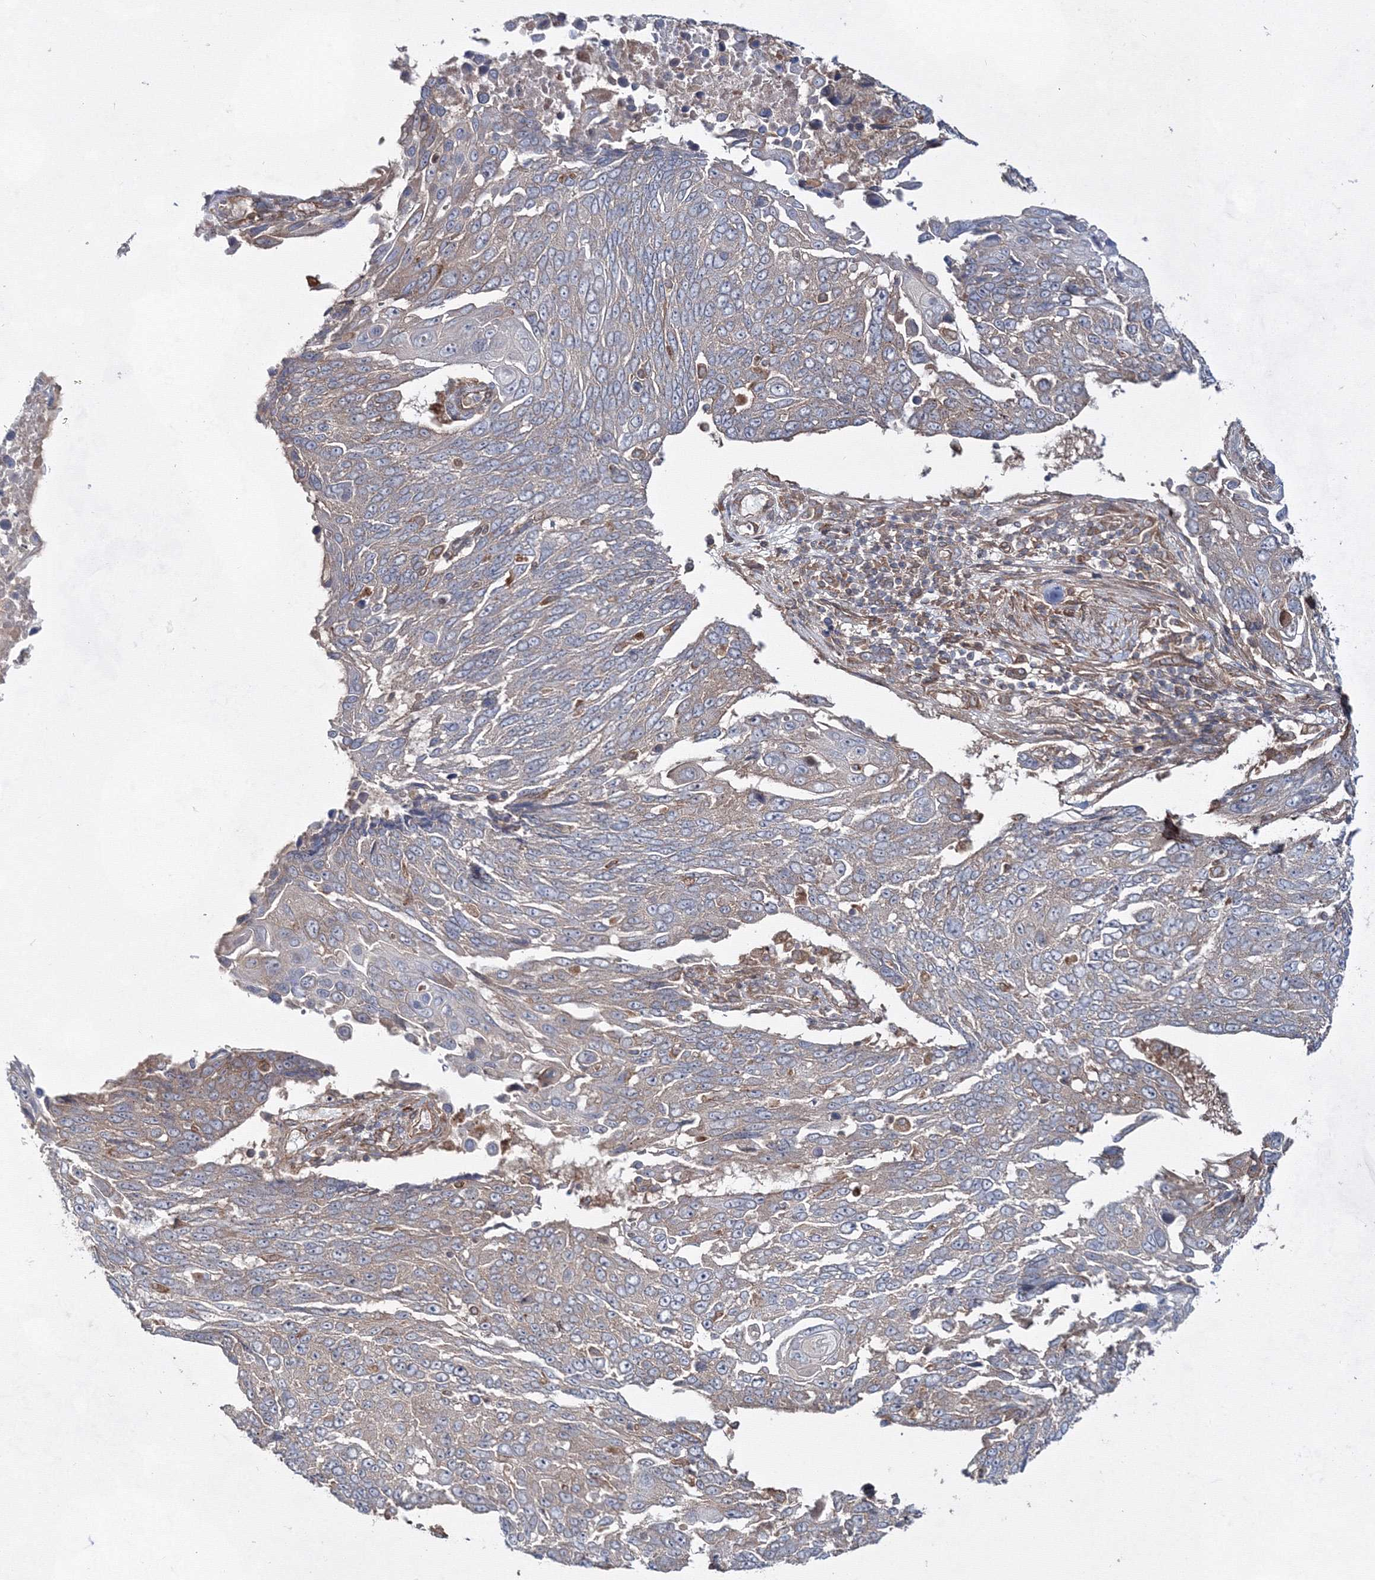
{"staining": {"intensity": "weak", "quantity": "<25%", "location": "cytoplasmic/membranous"}, "tissue": "lung cancer", "cell_type": "Tumor cells", "image_type": "cancer", "snomed": [{"axis": "morphology", "description": "Squamous cell carcinoma, NOS"}, {"axis": "topography", "description": "Lung"}], "caption": "A photomicrograph of squamous cell carcinoma (lung) stained for a protein exhibits no brown staining in tumor cells.", "gene": "EXOC6", "patient": {"sex": "male", "age": 66}}